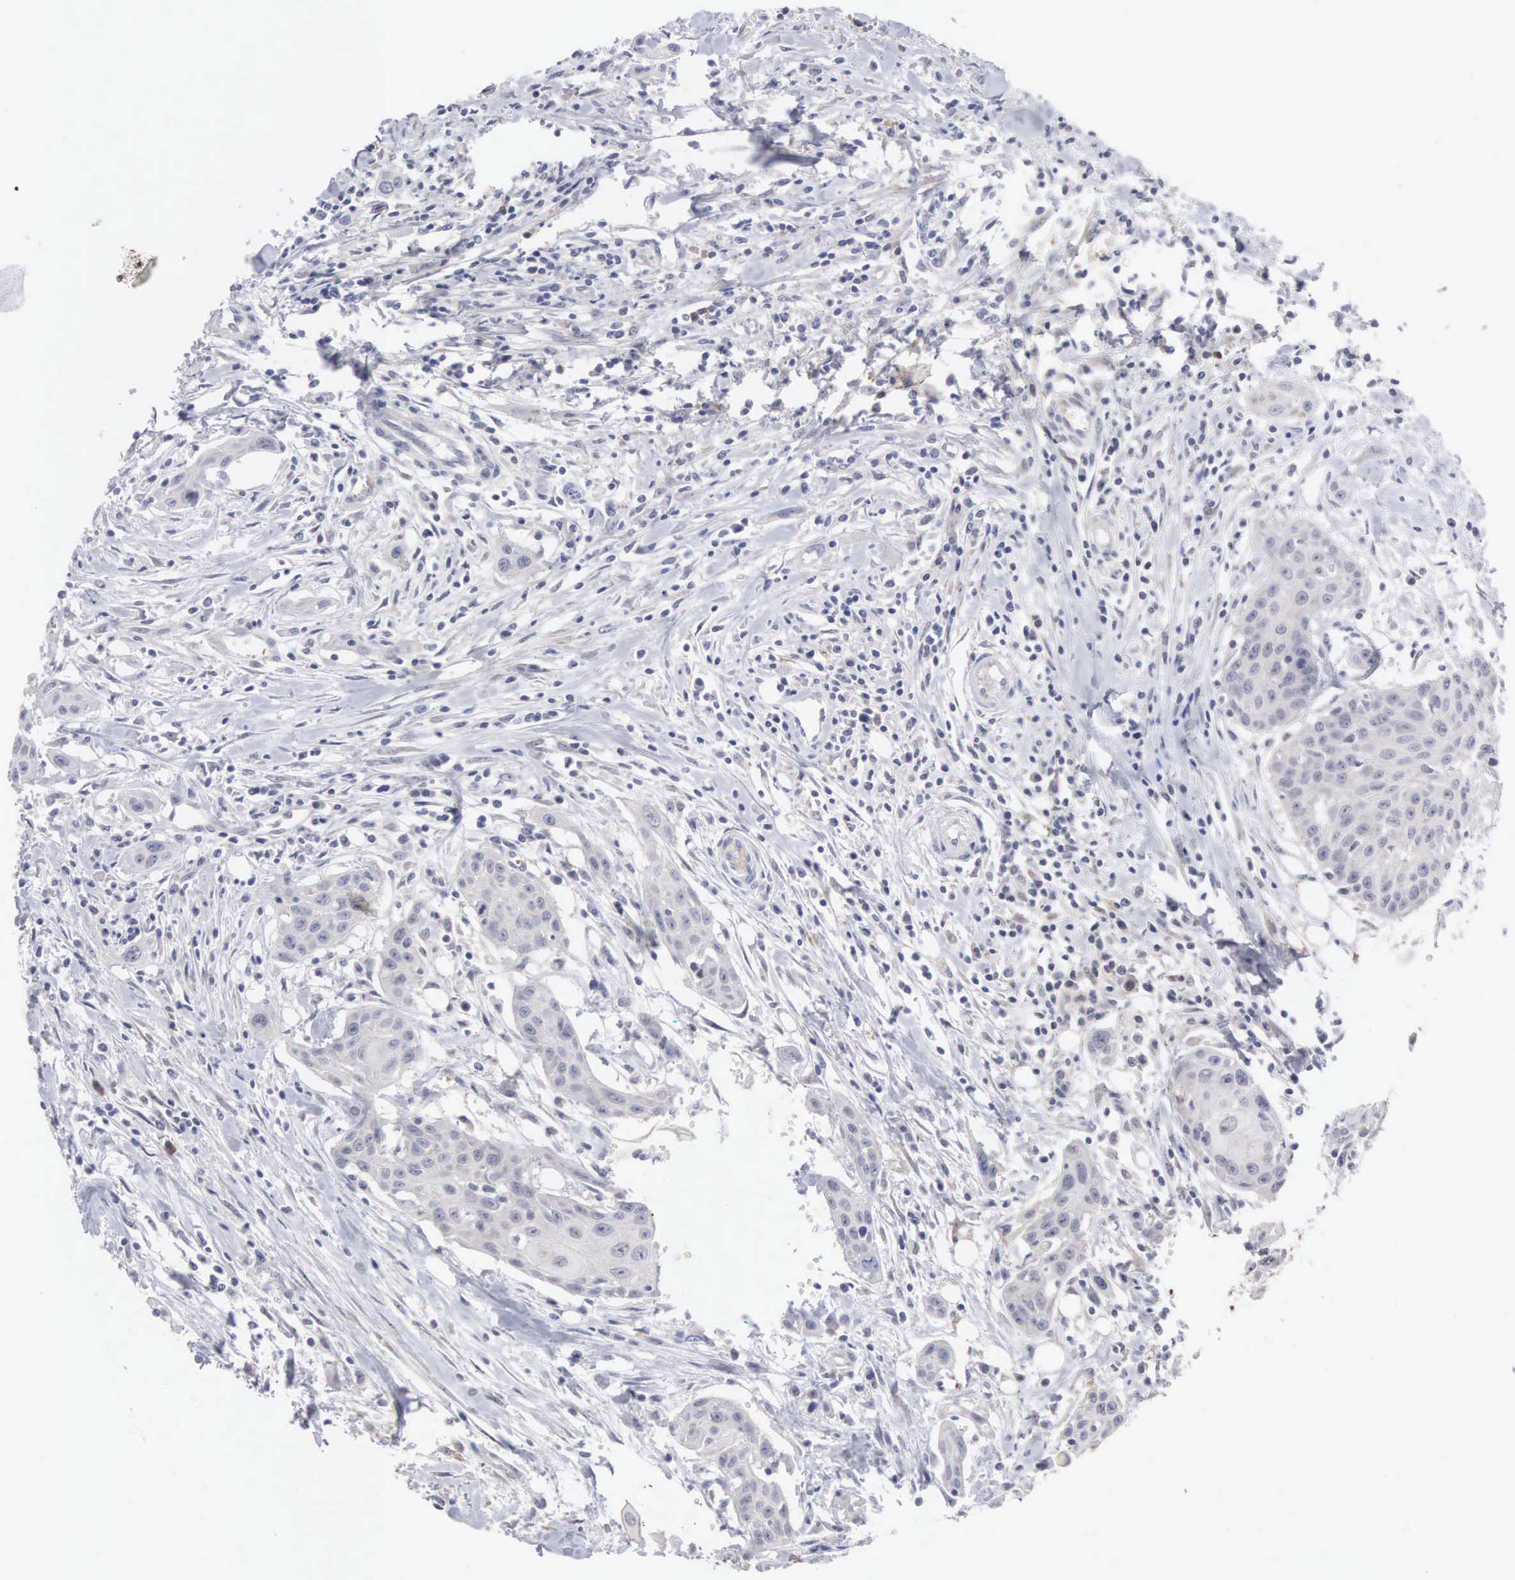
{"staining": {"intensity": "negative", "quantity": "none", "location": "none"}, "tissue": "head and neck cancer", "cell_type": "Tumor cells", "image_type": "cancer", "snomed": [{"axis": "morphology", "description": "Squamous cell carcinoma, NOS"}, {"axis": "morphology", "description": "Squamous cell carcinoma, metastatic, NOS"}, {"axis": "topography", "description": "Lymph node"}, {"axis": "topography", "description": "Salivary gland"}, {"axis": "topography", "description": "Head-Neck"}], "caption": "This photomicrograph is of head and neck cancer stained with IHC to label a protein in brown with the nuclei are counter-stained blue. There is no positivity in tumor cells.", "gene": "ACOT4", "patient": {"sex": "female", "age": 74}}